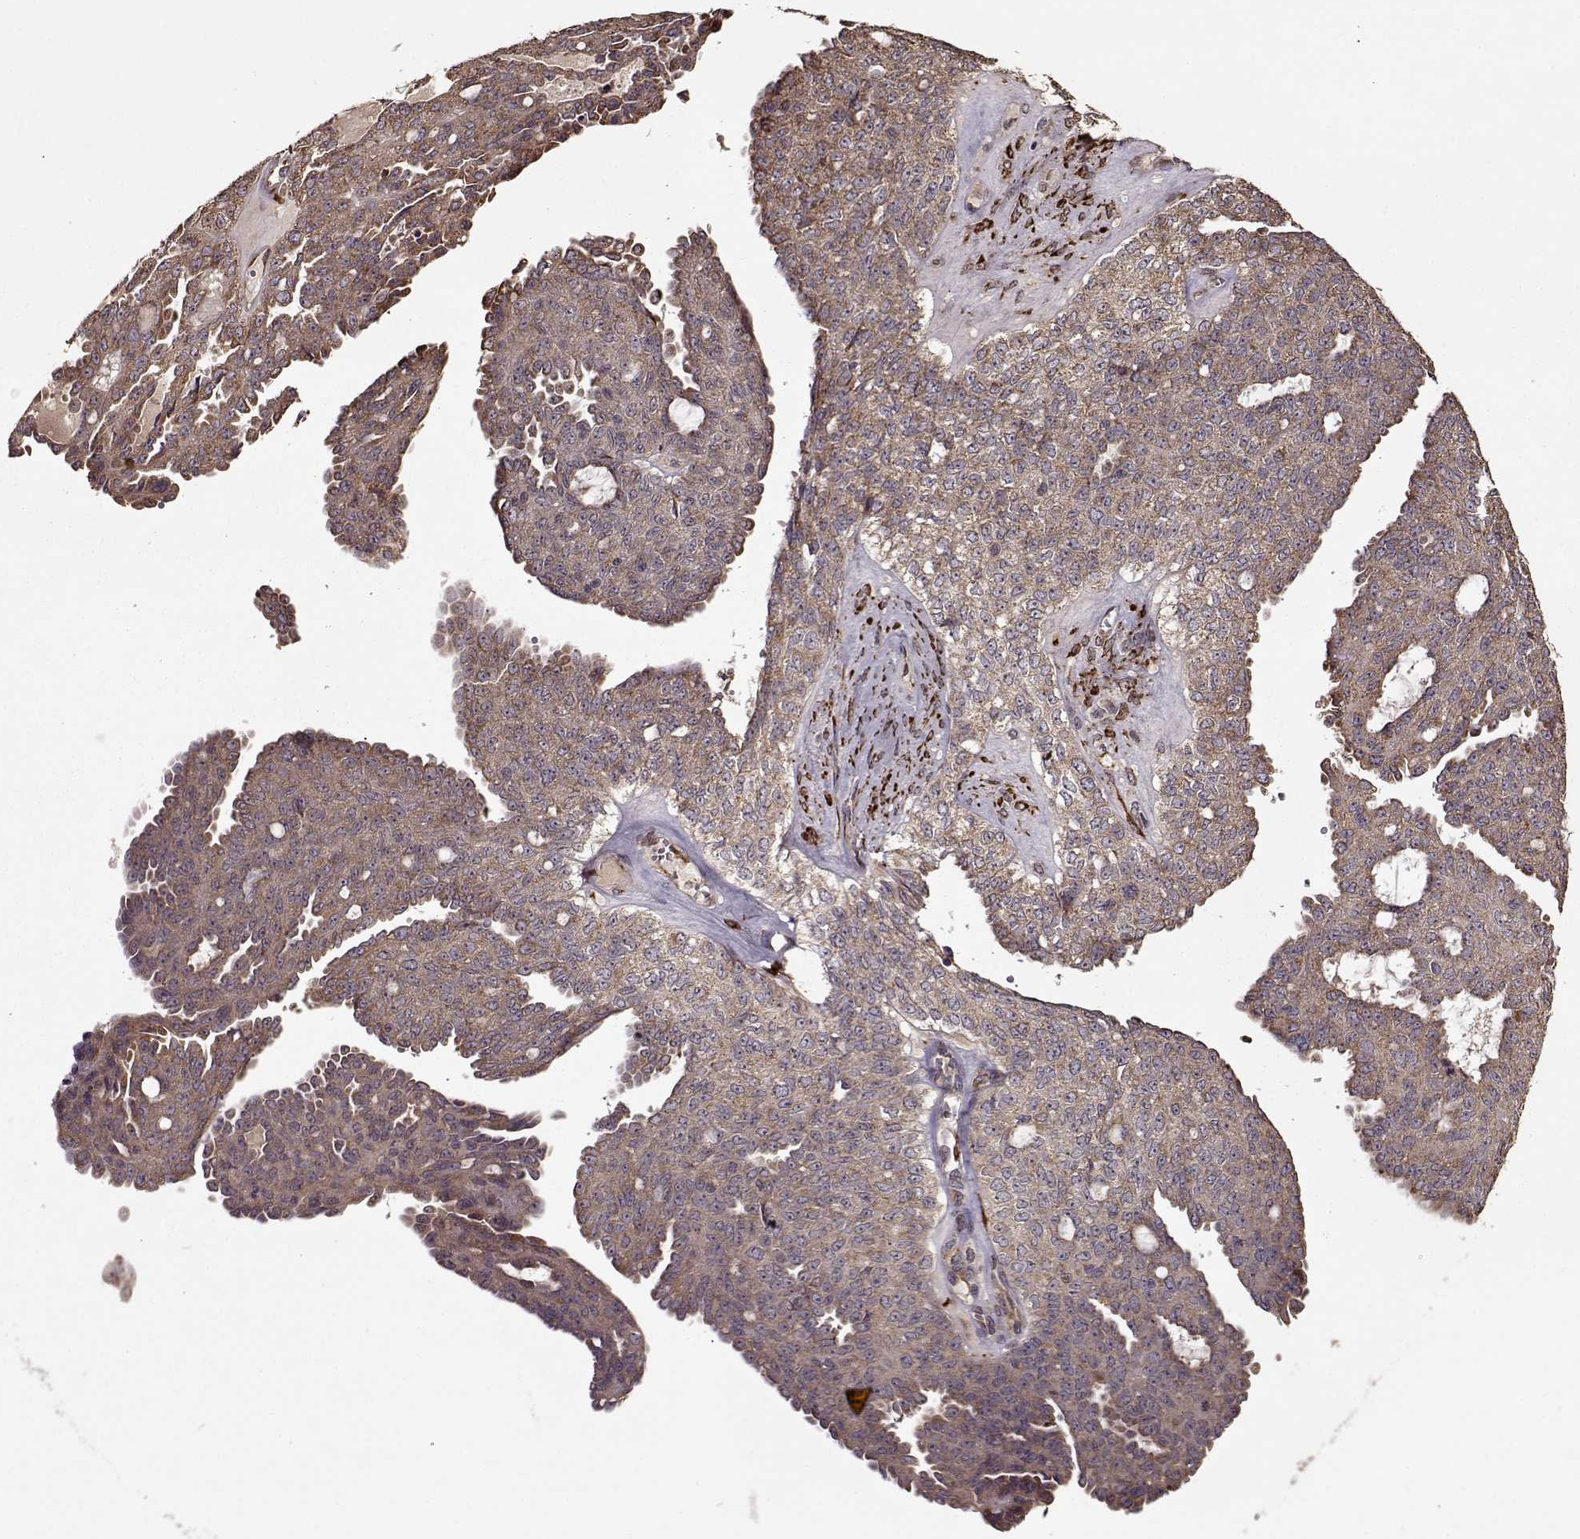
{"staining": {"intensity": "moderate", "quantity": ">75%", "location": "cytoplasmic/membranous"}, "tissue": "ovarian cancer", "cell_type": "Tumor cells", "image_type": "cancer", "snomed": [{"axis": "morphology", "description": "Cystadenocarcinoma, serous, NOS"}, {"axis": "topography", "description": "Ovary"}], "caption": "This is an image of IHC staining of ovarian serous cystadenocarcinoma, which shows moderate positivity in the cytoplasmic/membranous of tumor cells.", "gene": "IMMP1L", "patient": {"sex": "female", "age": 71}}